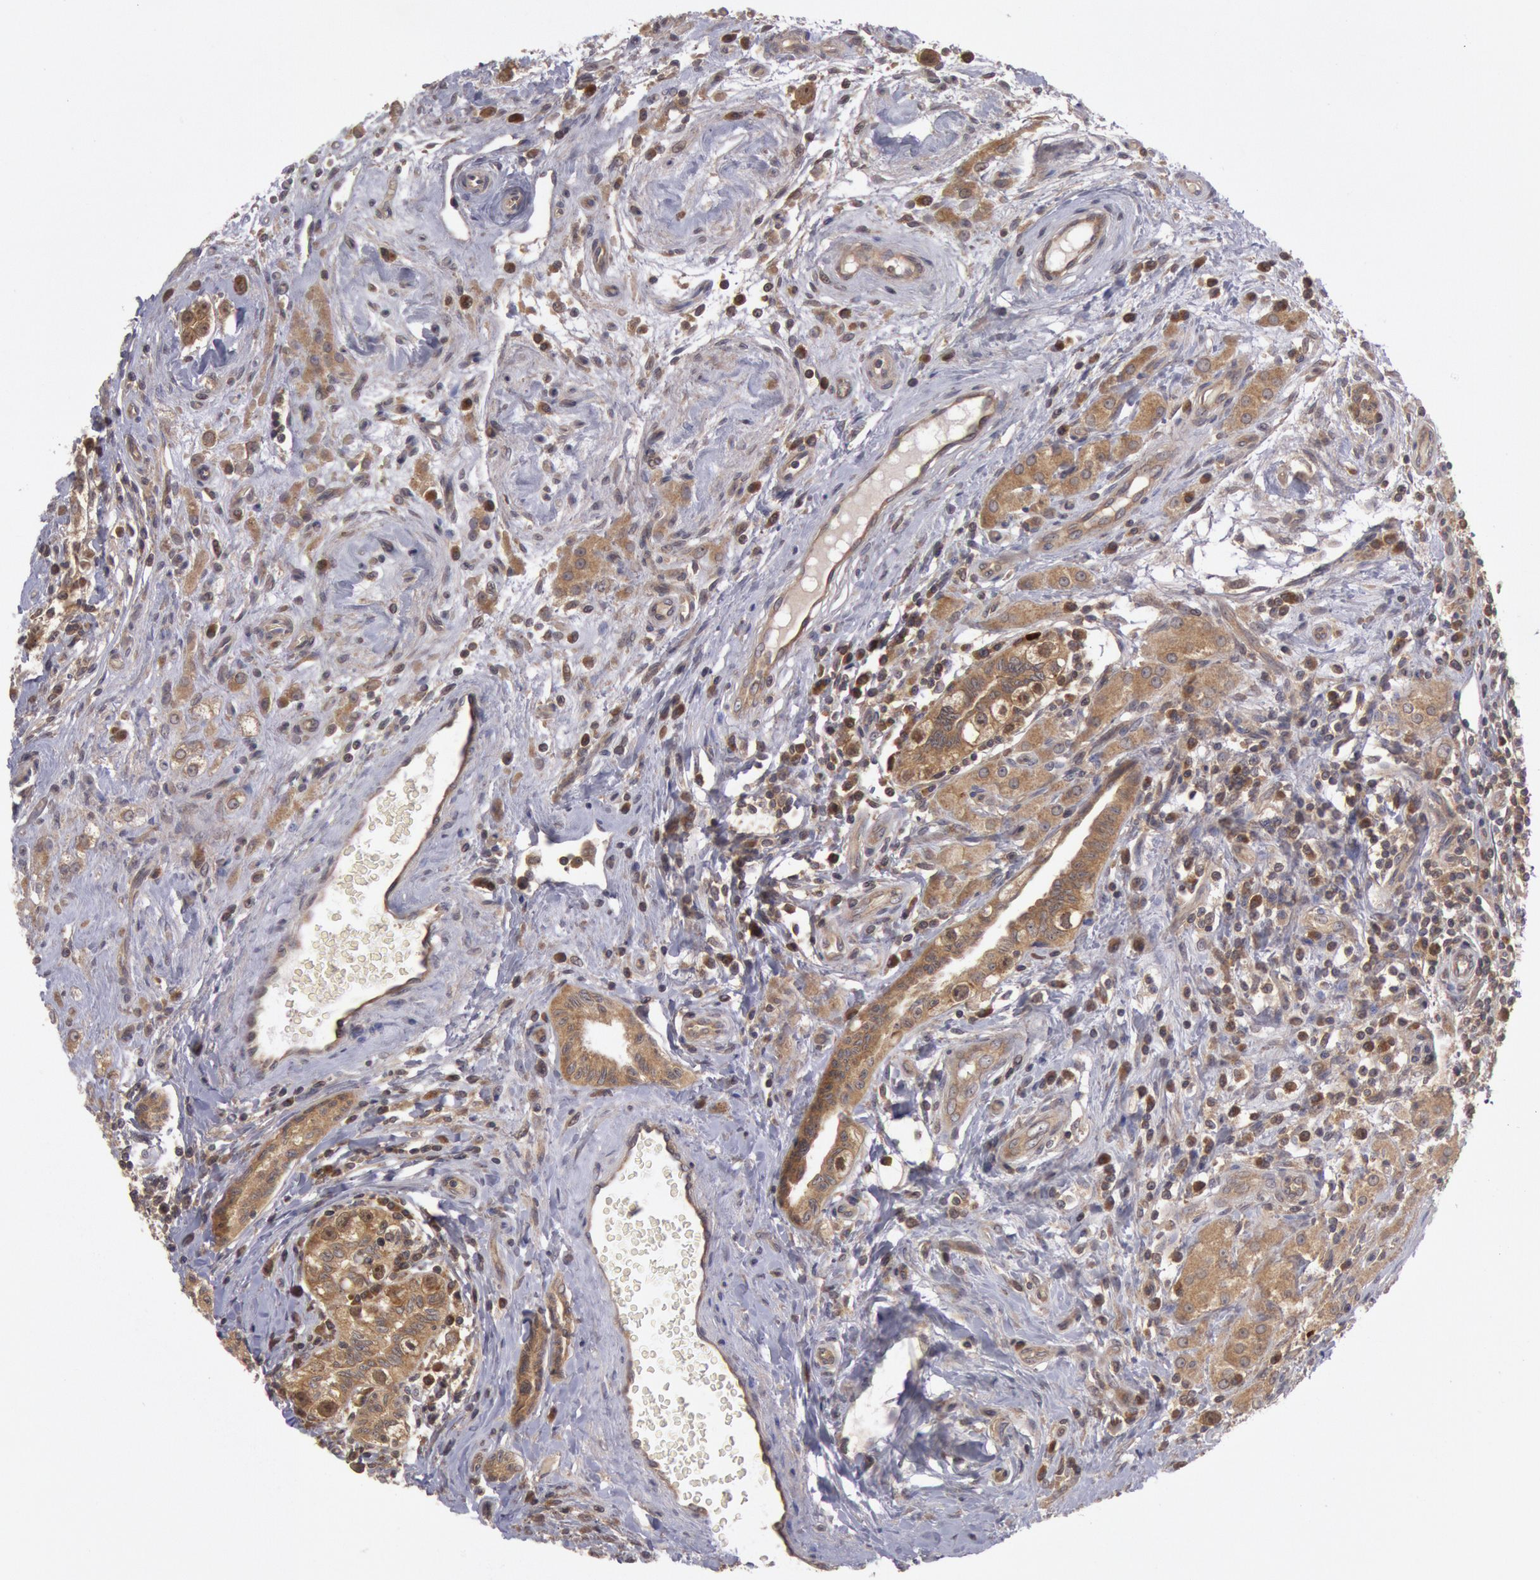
{"staining": {"intensity": "moderate", "quantity": ">75%", "location": "cytoplasmic/membranous"}, "tissue": "testis cancer", "cell_type": "Tumor cells", "image_type": "cancer", "snomed": [{"axis": "morphology", "description": "Seminoma, NOS"}, {"axis": "topography", "description": "Testis"}], "caption": "This is a photomicrograph of immunohistochemistry staining of testis cancer, which shows moderate expression in the cytoplasmic/membranous of tumor cells.", "gene": "BRAF", "patient": {"sex": "male", "age": 32}}